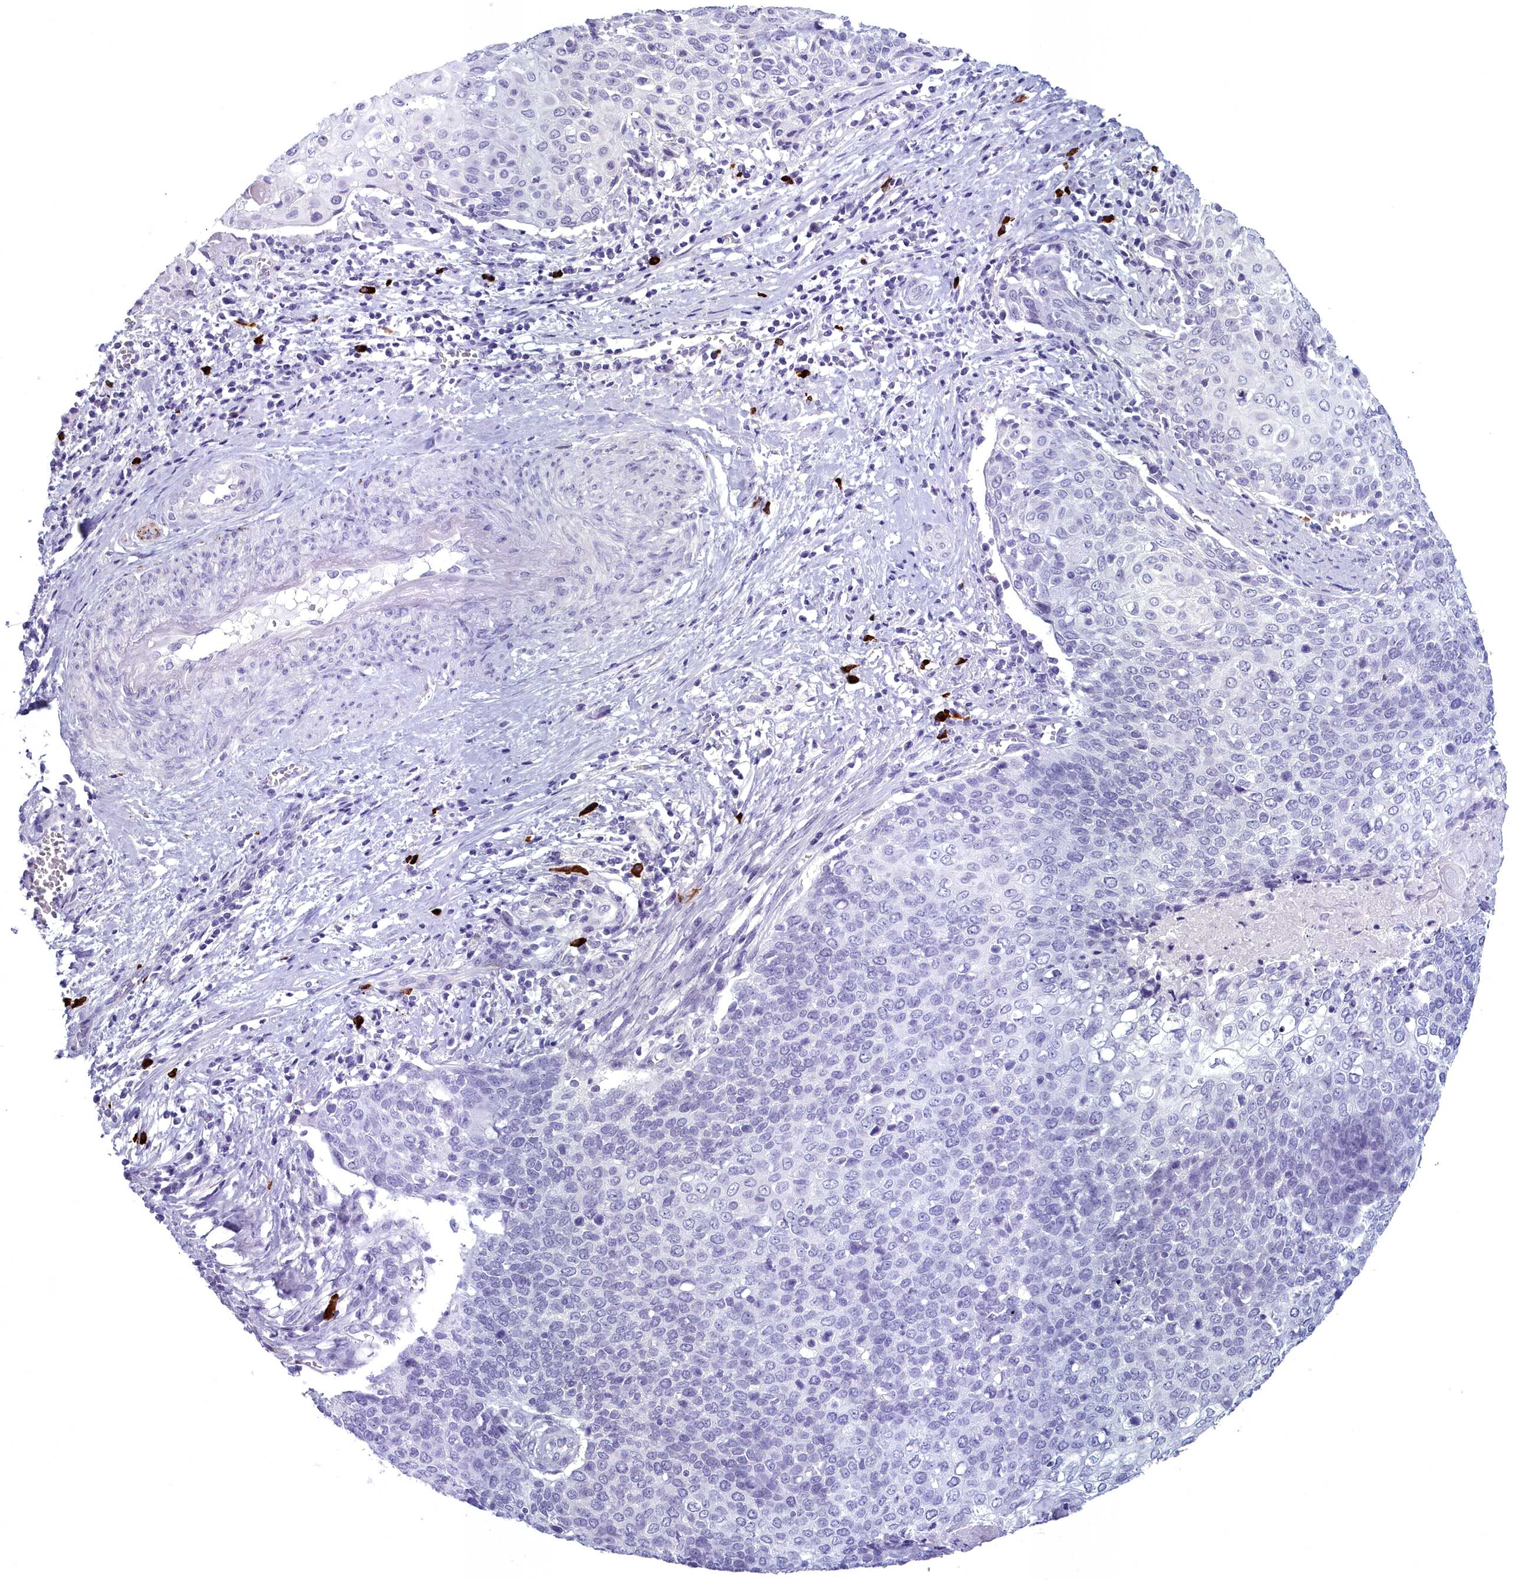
{"staining": {"intensity": "negative", "quantity": "none", "location": "none"}, "tissue": "cervical cancer", "cell_type": "Tumor cells", "image_type": "cancer", "snomed": [{"axis": "morphology", "description": "Squamous cell carcinoma, NOS"}, {"axis": "topography", "description": "Cervix"}], "caption": "Micrograph shows no protein staining in tumor cells of cervical squamous cell carcinoma tissue. (DAB IHC visualized using brightfield microscopy, high magnification).", "gene": "MAP6", "patient": {"sex": "female", "age": 39}}